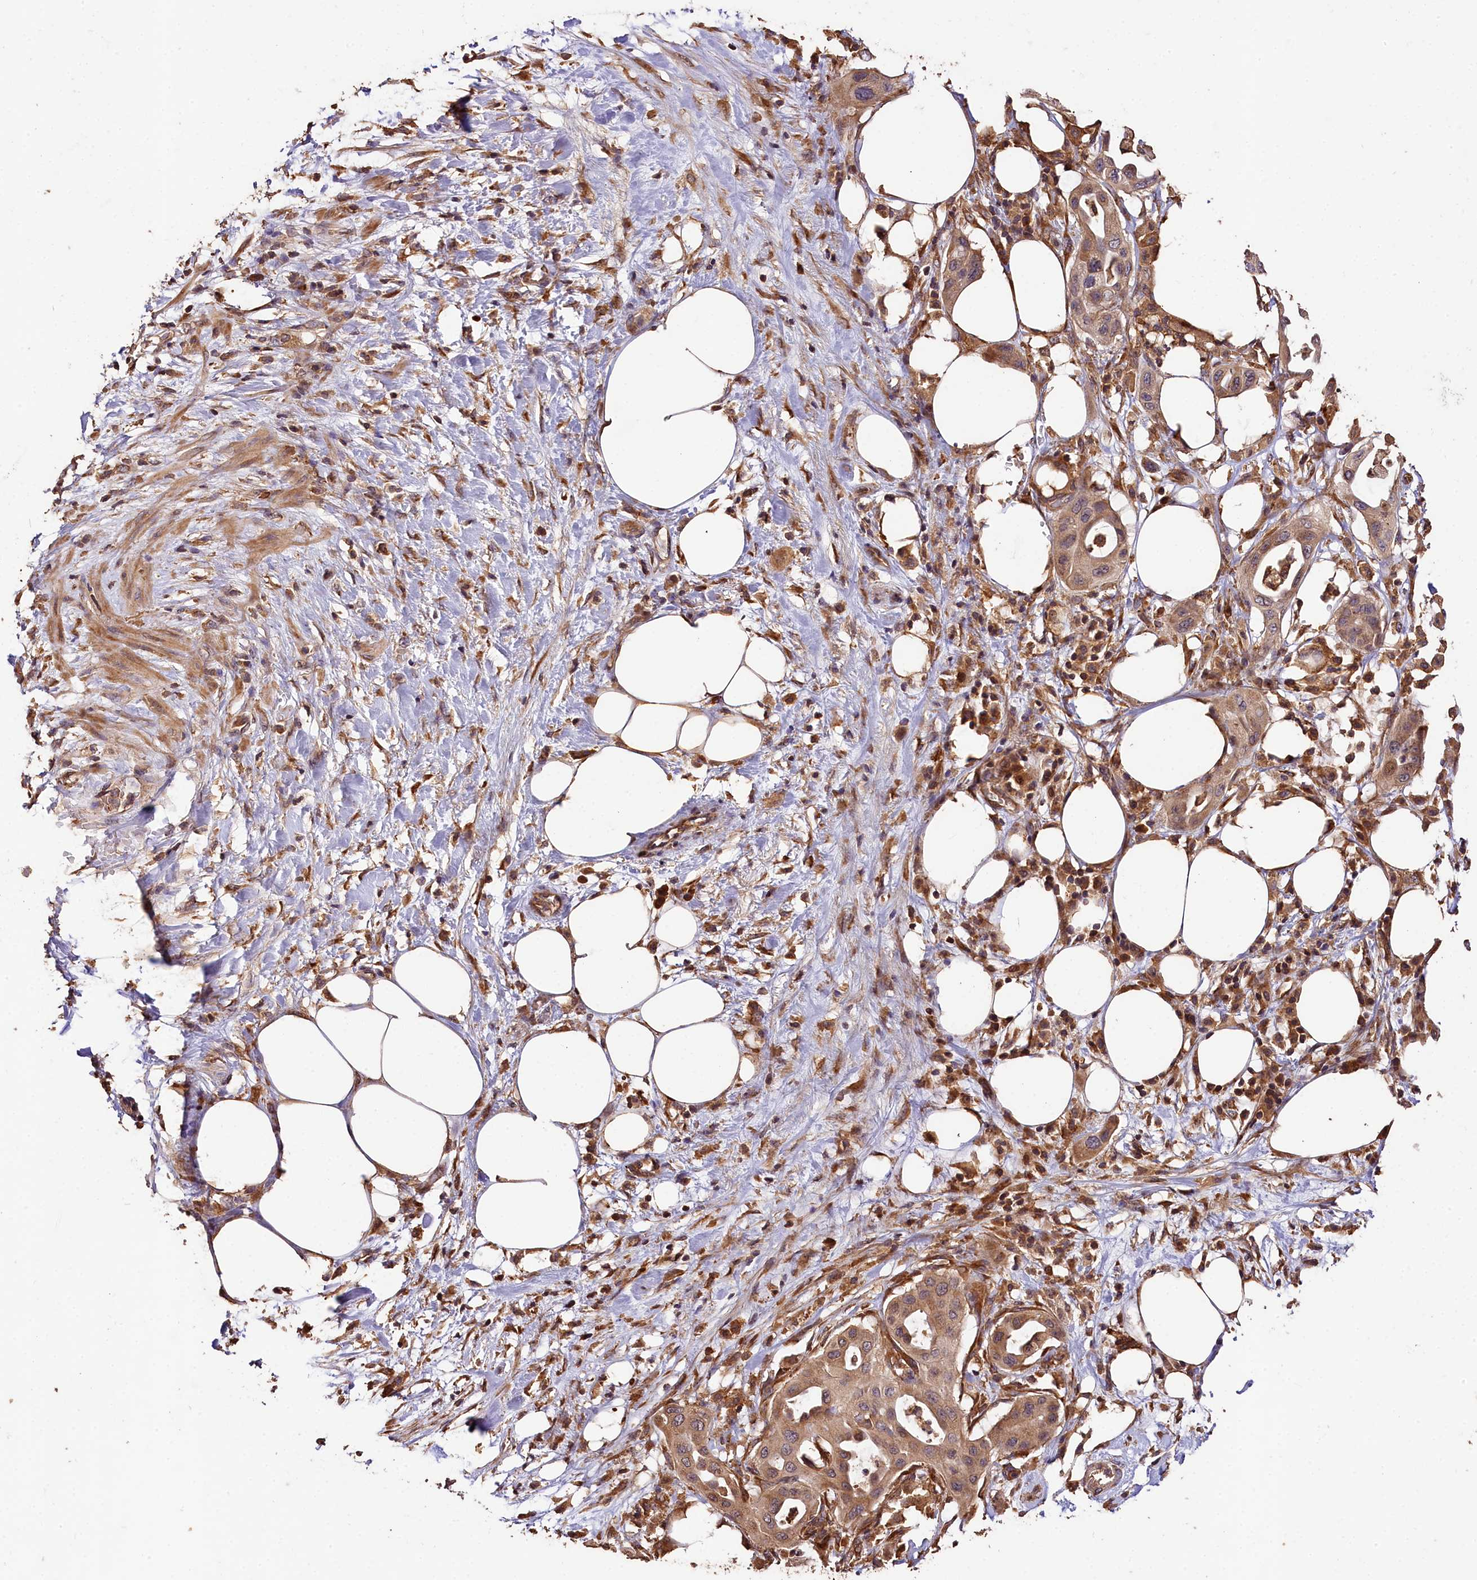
{"staining": {"intensity": "weak", "quantity": ">75%", "location": "cytoplasmic/membranous"}, "tissue": "pancreatic cancer", "cell_type": "Tumor cells", "image_type": "cancer", "snomed": [{"axis": "morphology", "description": "Adenocarcinoma, NOS"}, {"axis": "topography", "description": "Pancreas"}], "caption": "Immunohistochemistry of pancreatic cancer exhibits low levels of weak cytoplasmic/membranous positivity in about >75% of tumor cells.", "gene": "KPTN", "patient": {"sex": "male", "age": 68}}